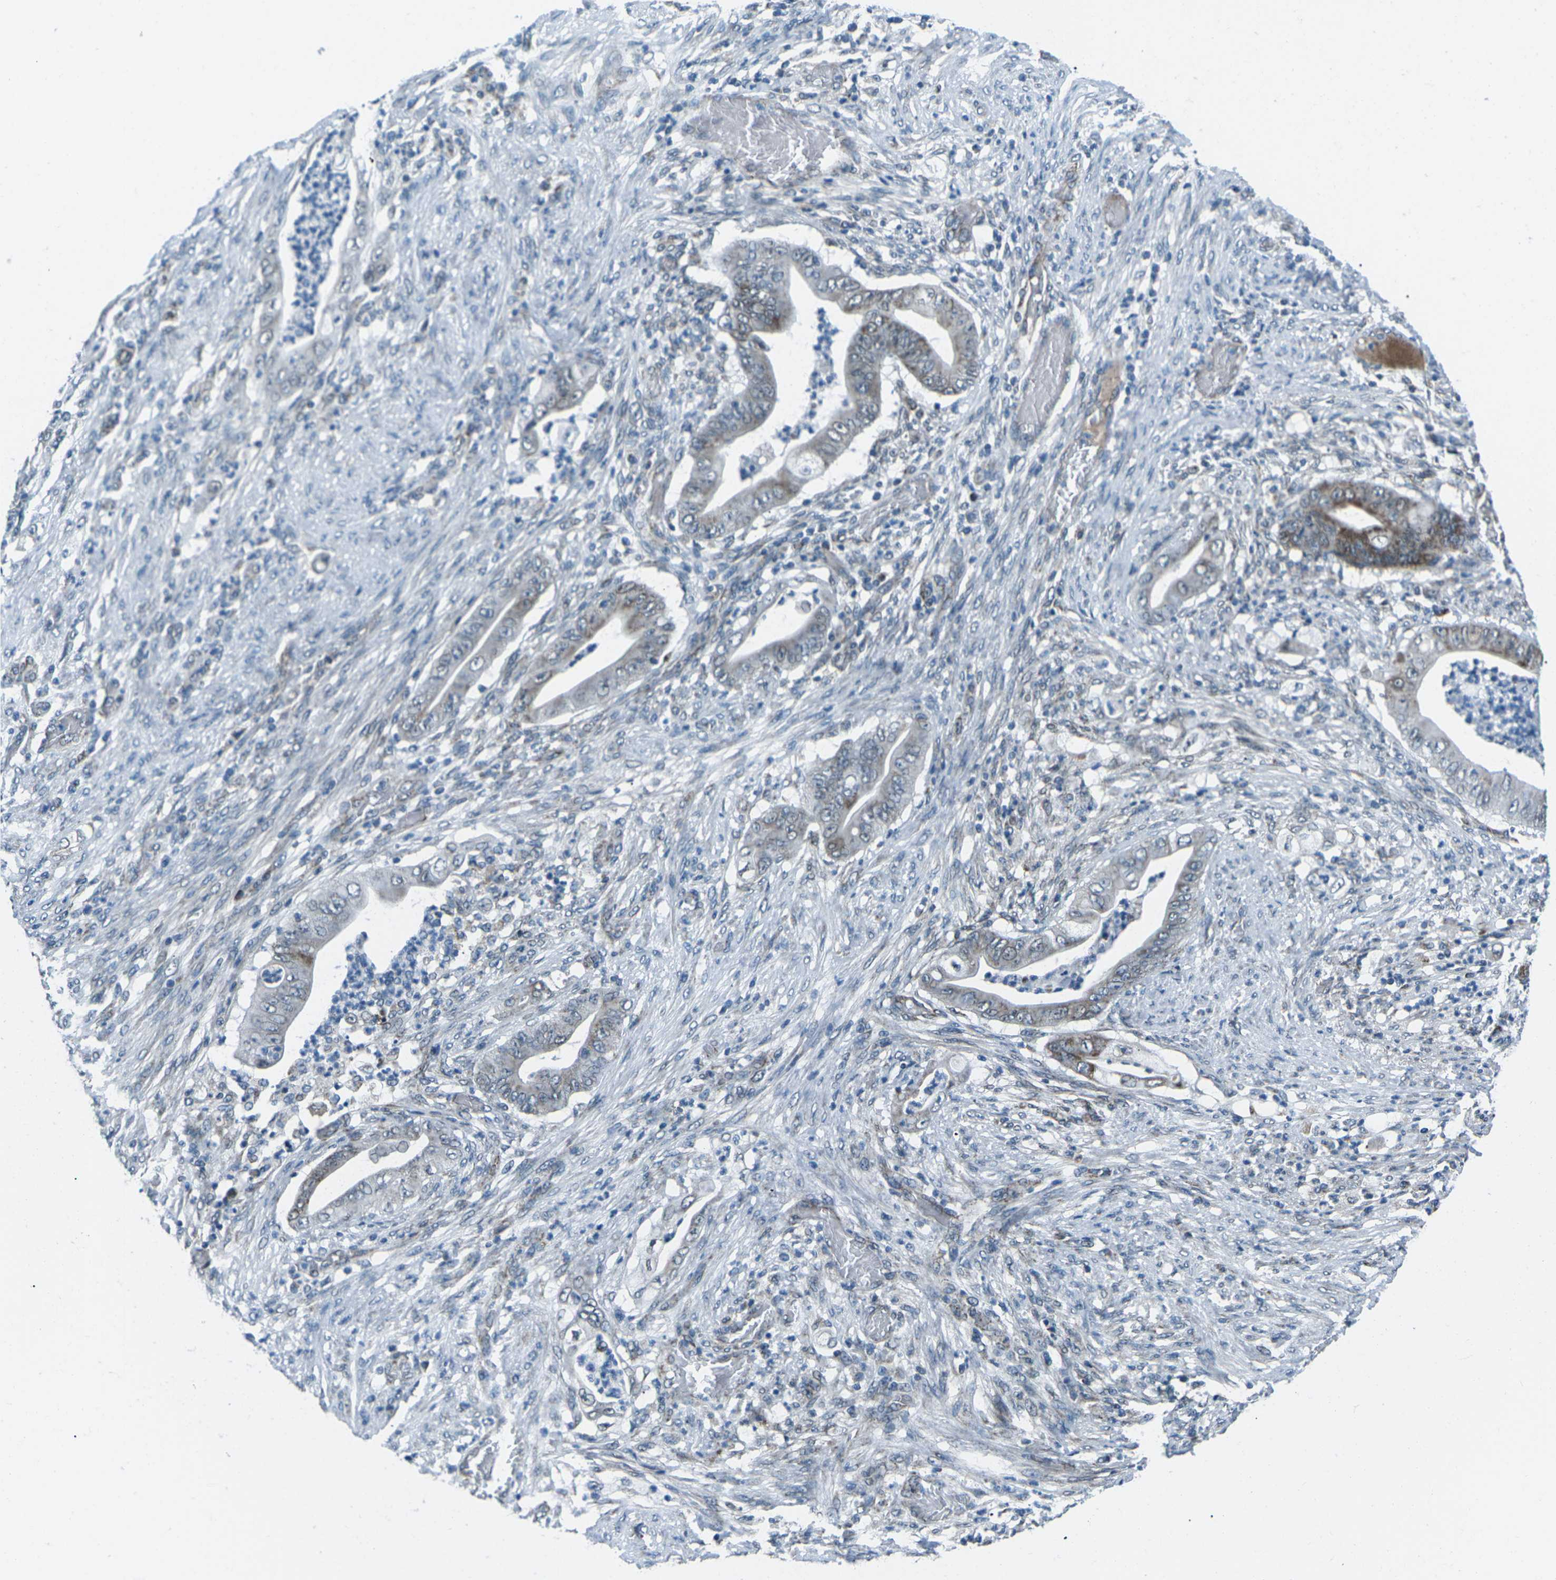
{"staining": {"intensity": "moderate", "quantity": "<25%", "location": "cytoplasmic/membranous"}, "tissue": "stomach cancer", "cell_type": "Tumor cells", "image_type": "cancer", "snomed": [{"axis": "morphology", "description": "Adenocarcinoma, NOS"}, {"axis": "topography", "description": "Stomach"}], "caption": "Tumor cells reveal low levels of moderate cytoplasmic/membranous positivity in about <25% of cells in stomach cancer (adenocarcinoma).", "gene": "RFESD", "patient": {"sex": "female", "age": 73}}